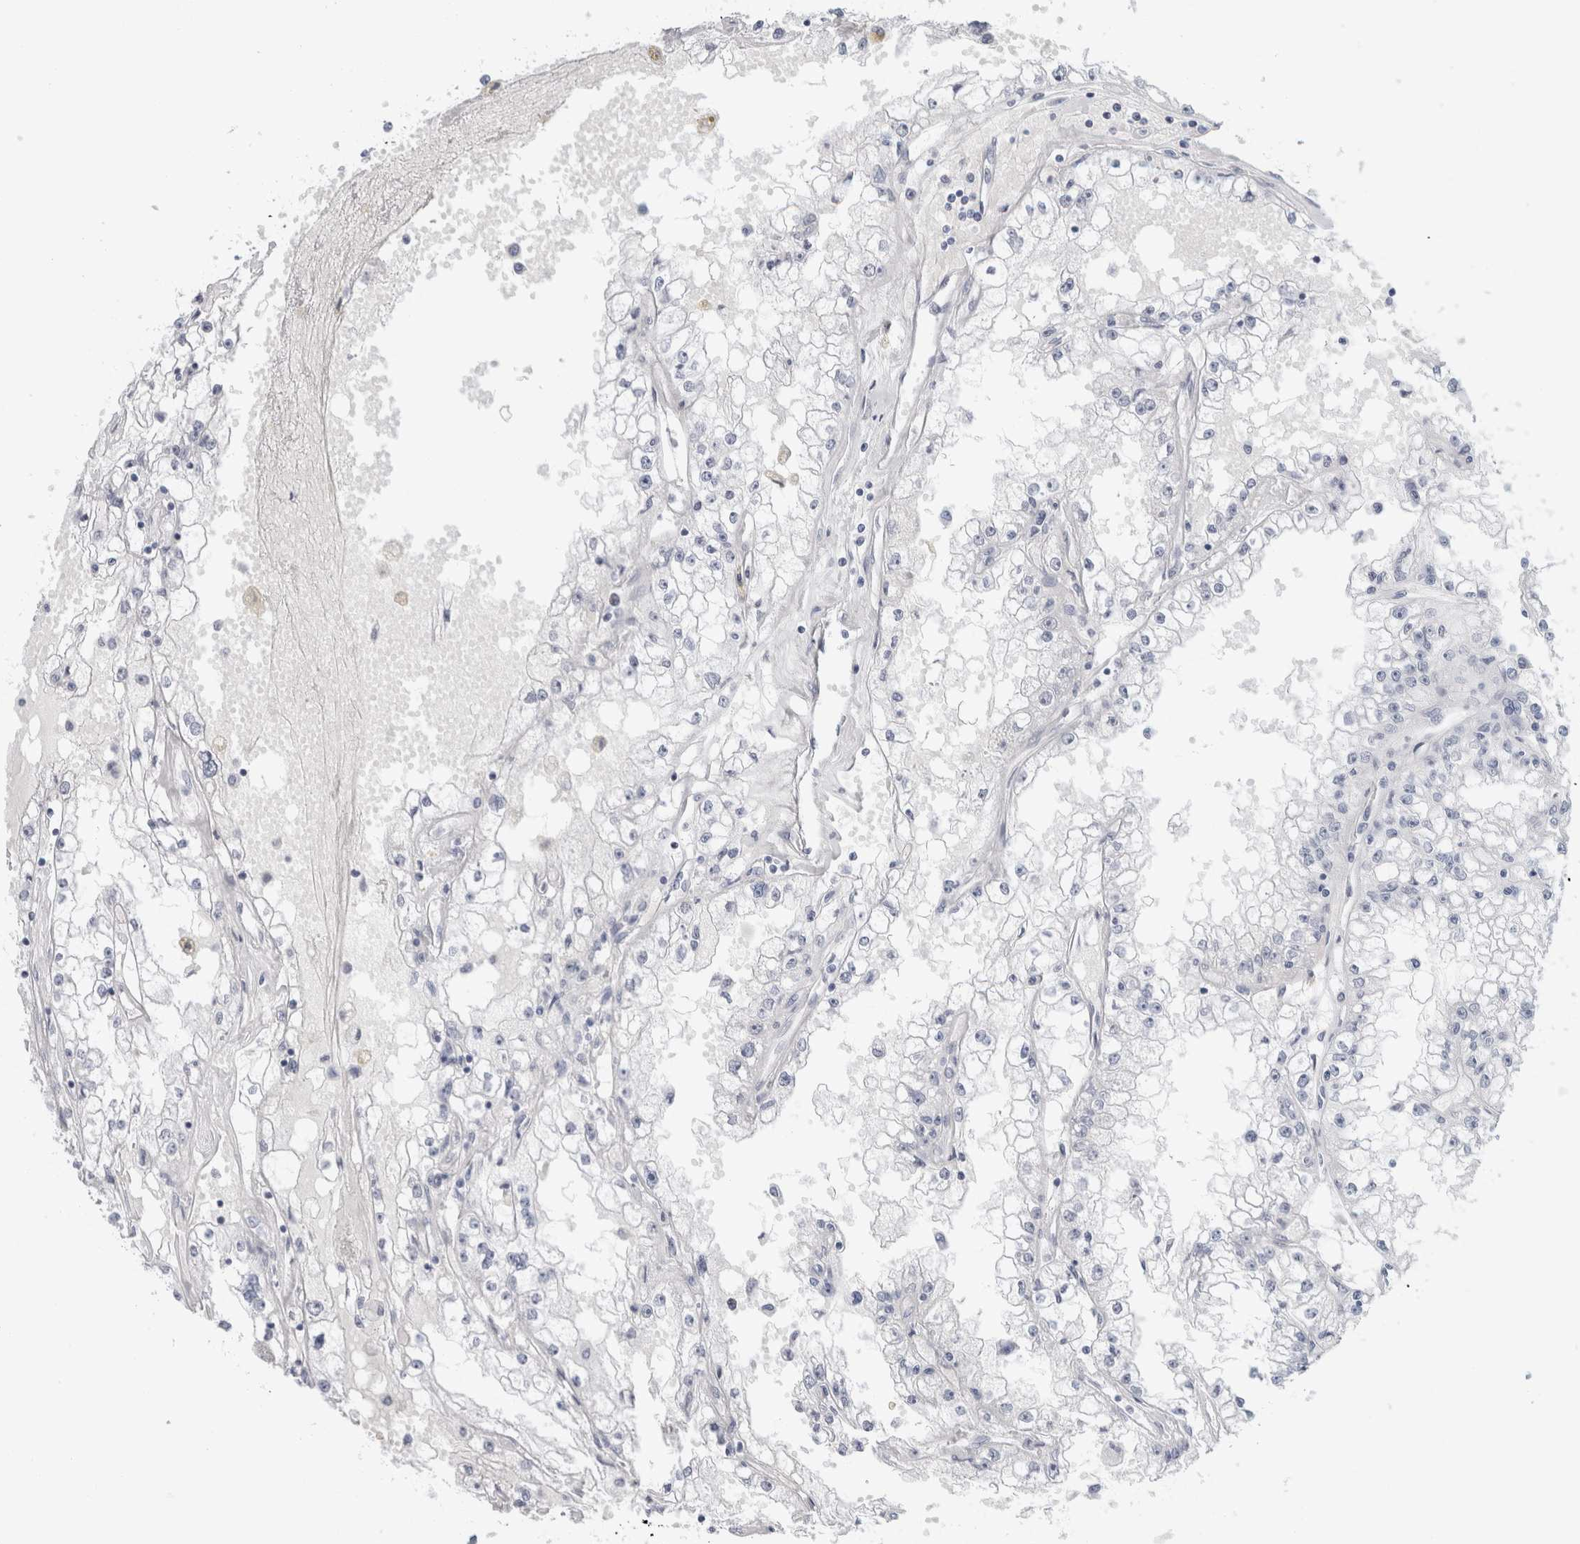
{"staining": {"intensity": "negative", "quantity": "none", "location": "none"}, "tissue": "renal cancer", "cell_type": "Tumor cells", "image_type": "cancer", "snomed": [{"axis": "morphology", "description": "Adenocarcinoma, NOS"}, {"axis": "topography", "description": "Kidney"}], "caption": "This is an immunohistochemistry histopathology image of renal cancer. There is no expression in tumor cells.", "gene": "RPH3AL", "patient": {"sex": "male", "age": 56}}